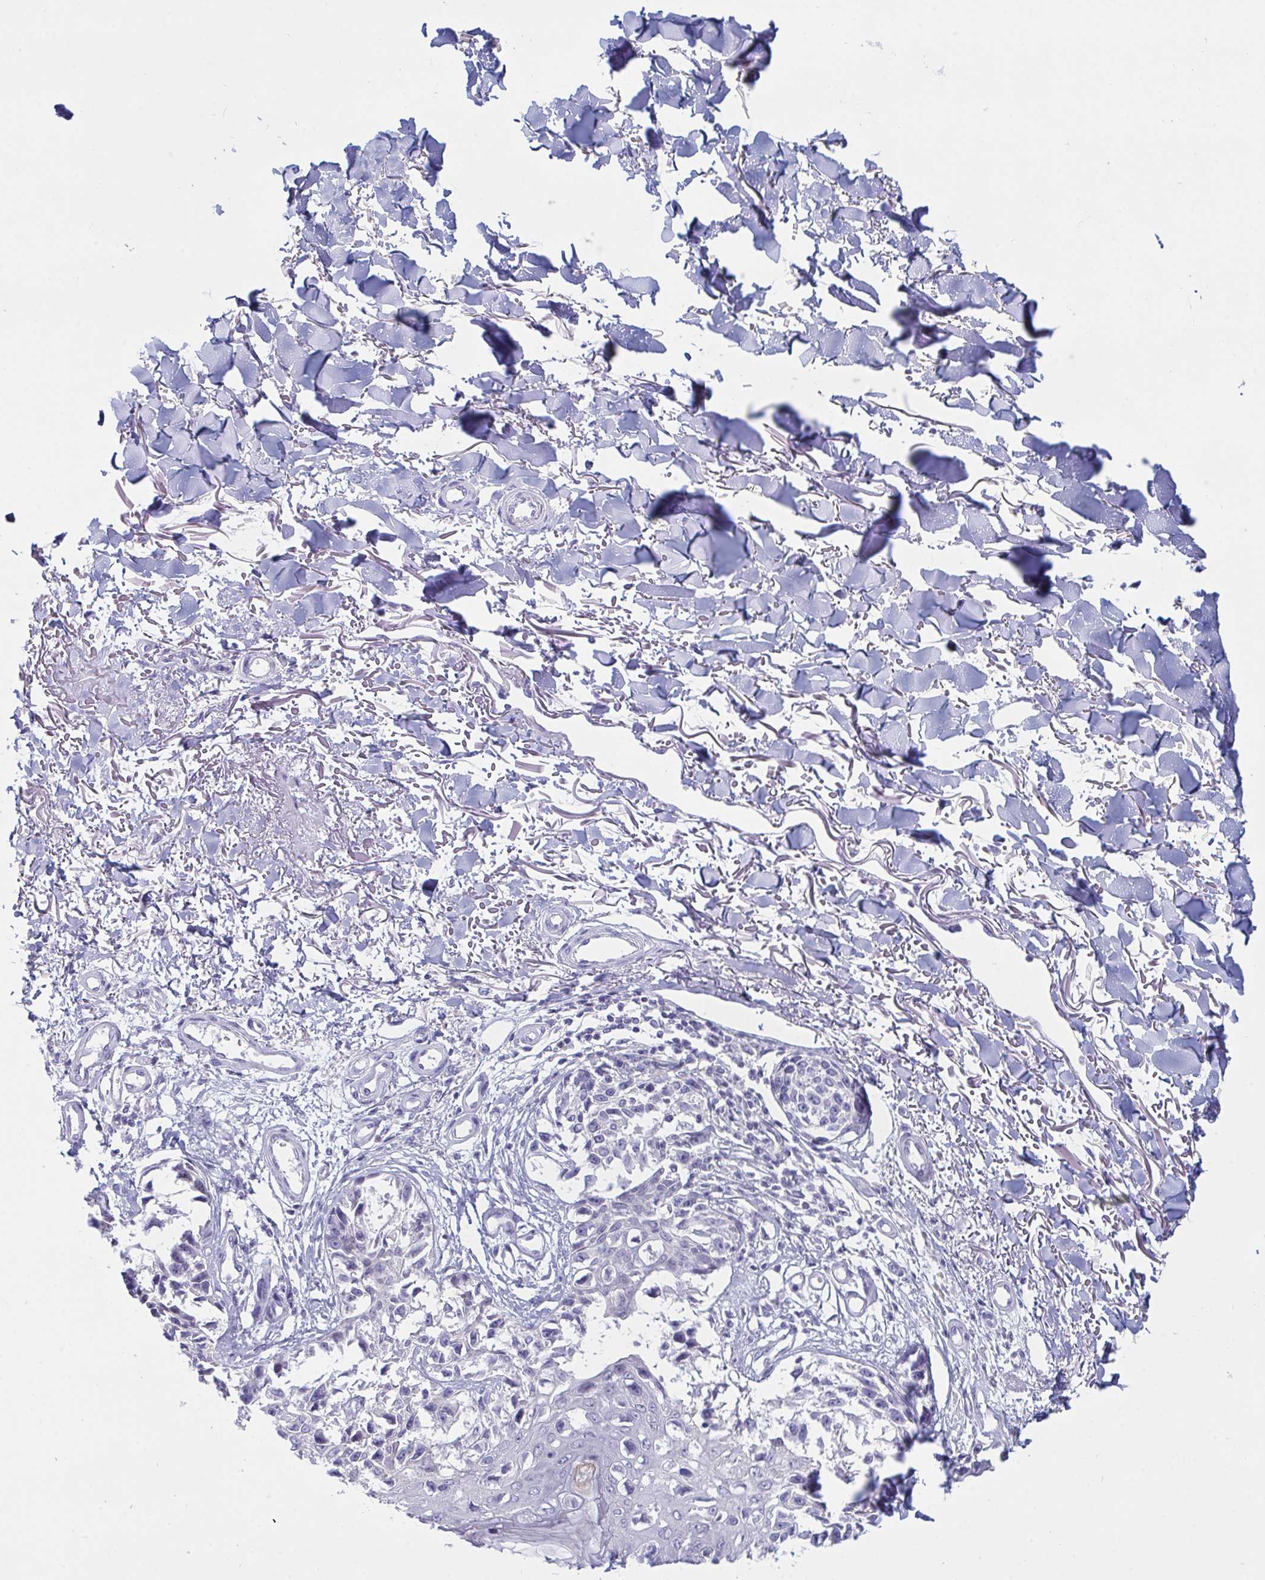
{"staining": {"intensity": "negative", "quantity": "none", "location": "none"}, "tissue": "melanoma", "cell_type": "Tumor cells", "image_type": "cancer", "snomed": [{"axis": "morphology", "description": "Malignant melanoma, NOS"}, {"axis": "topography", "description": "Skin"}], "caption": "Immunohistochemistry (IHC) histopathology image of neoplastic tissue: malignant melanoma stained with DAB shows no significant protein staining in tumor cells.", "gene": "NAA30", "patient": {"sex": "male", "age": 73}}